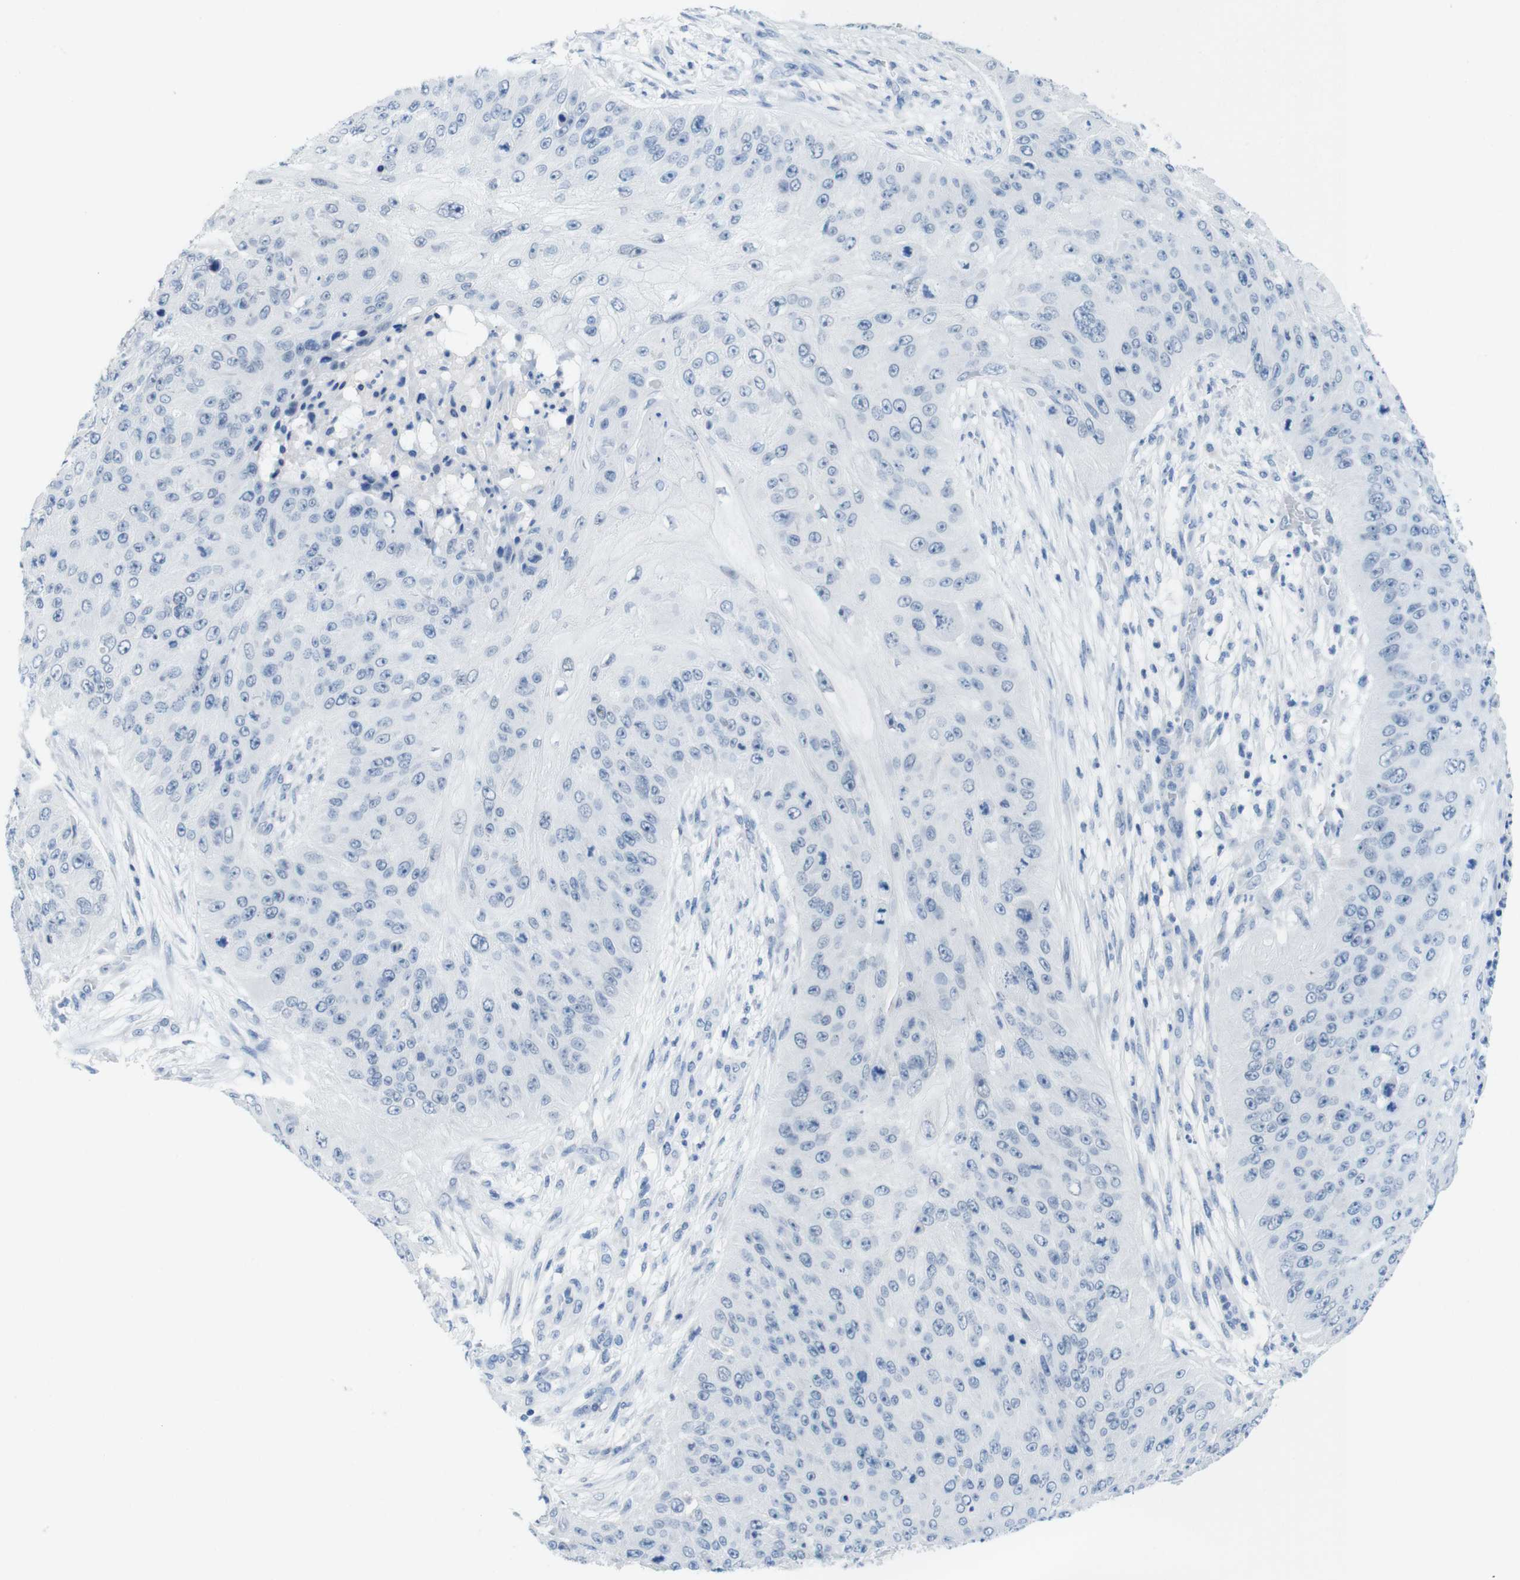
{"staining": {"intensity": "negative", "quantity": "none", "location": "none"}, "tissue": "skin cancer", "cell_type": "Tumor cells", "image_type": "cancer", "snomed": [{"axis": "morphology", "description": "Squamous cell carcinoma, NOS"}, {"axis": "topography", "description": "Skin"}], "caption": "This histopathology image is of squamous cell carcinoma (skin) stained with immunohistochemistry to label a protein in brown with the nuclei are counter-stained blue. There is no positivity in tumor cells.", "gene": "OPN1SW", "patient": {"sex": "female", "age": 80}}